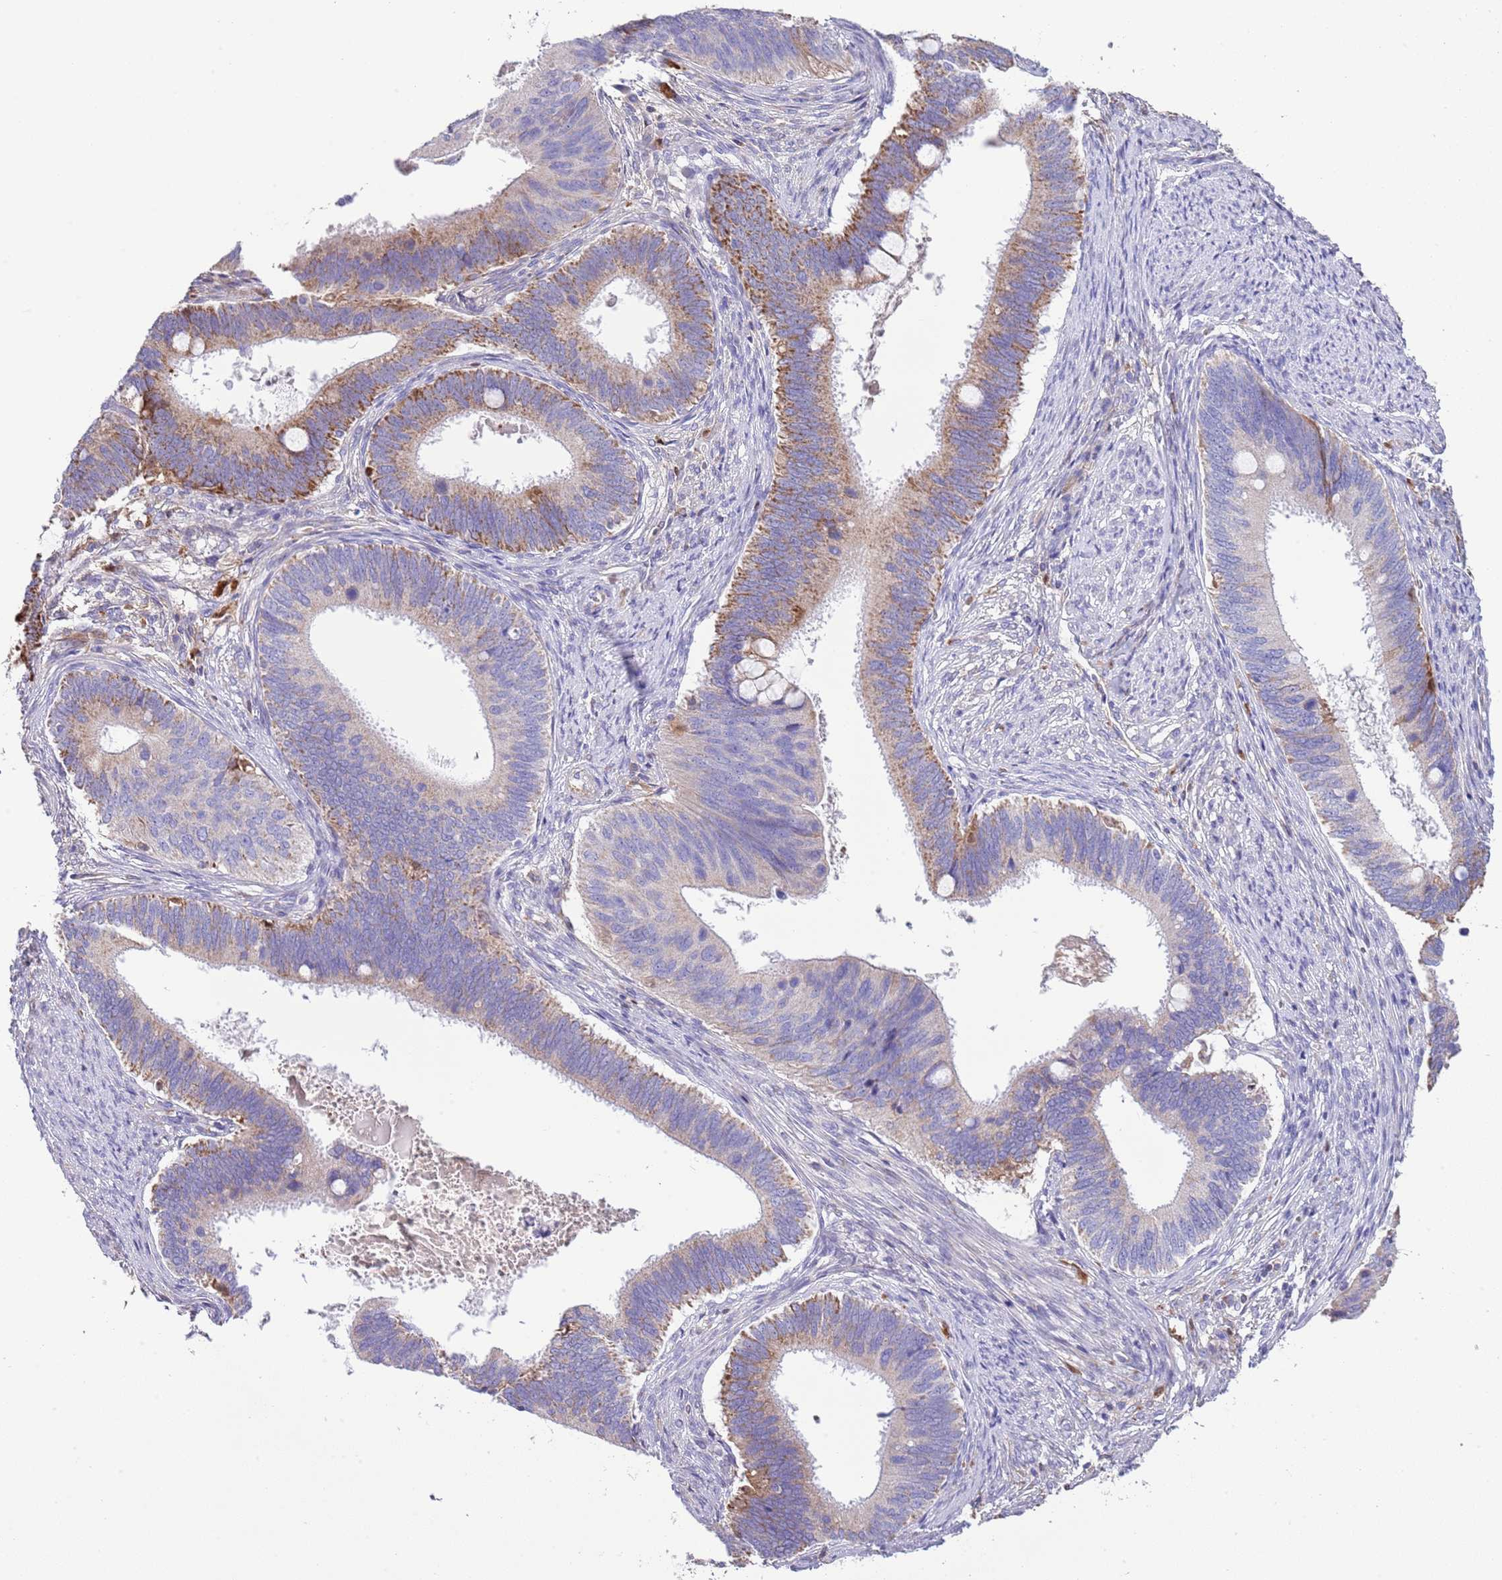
{"staining": {"intensity": "moderate", "quantity": "<25%", "location": "cytoplasmic/membranous"}, "tissue": "cervical cancer", "cell_type": "Tumor cells", "image_type": "cancer", "snomed": [{"axis": "morphology", "description": "Adenocarcinoma, NOS"}, {"axis": "topography", "description": "Cervix"}], "caption": "This is an image of immunohistochemistry staining of adenocarcinoma (cervical), which shows moderate expression in the cytoplasmic/membranous of tumor cells.", "gene": "ABHD17C", "patient": {"sex": "female", "age": 42}}